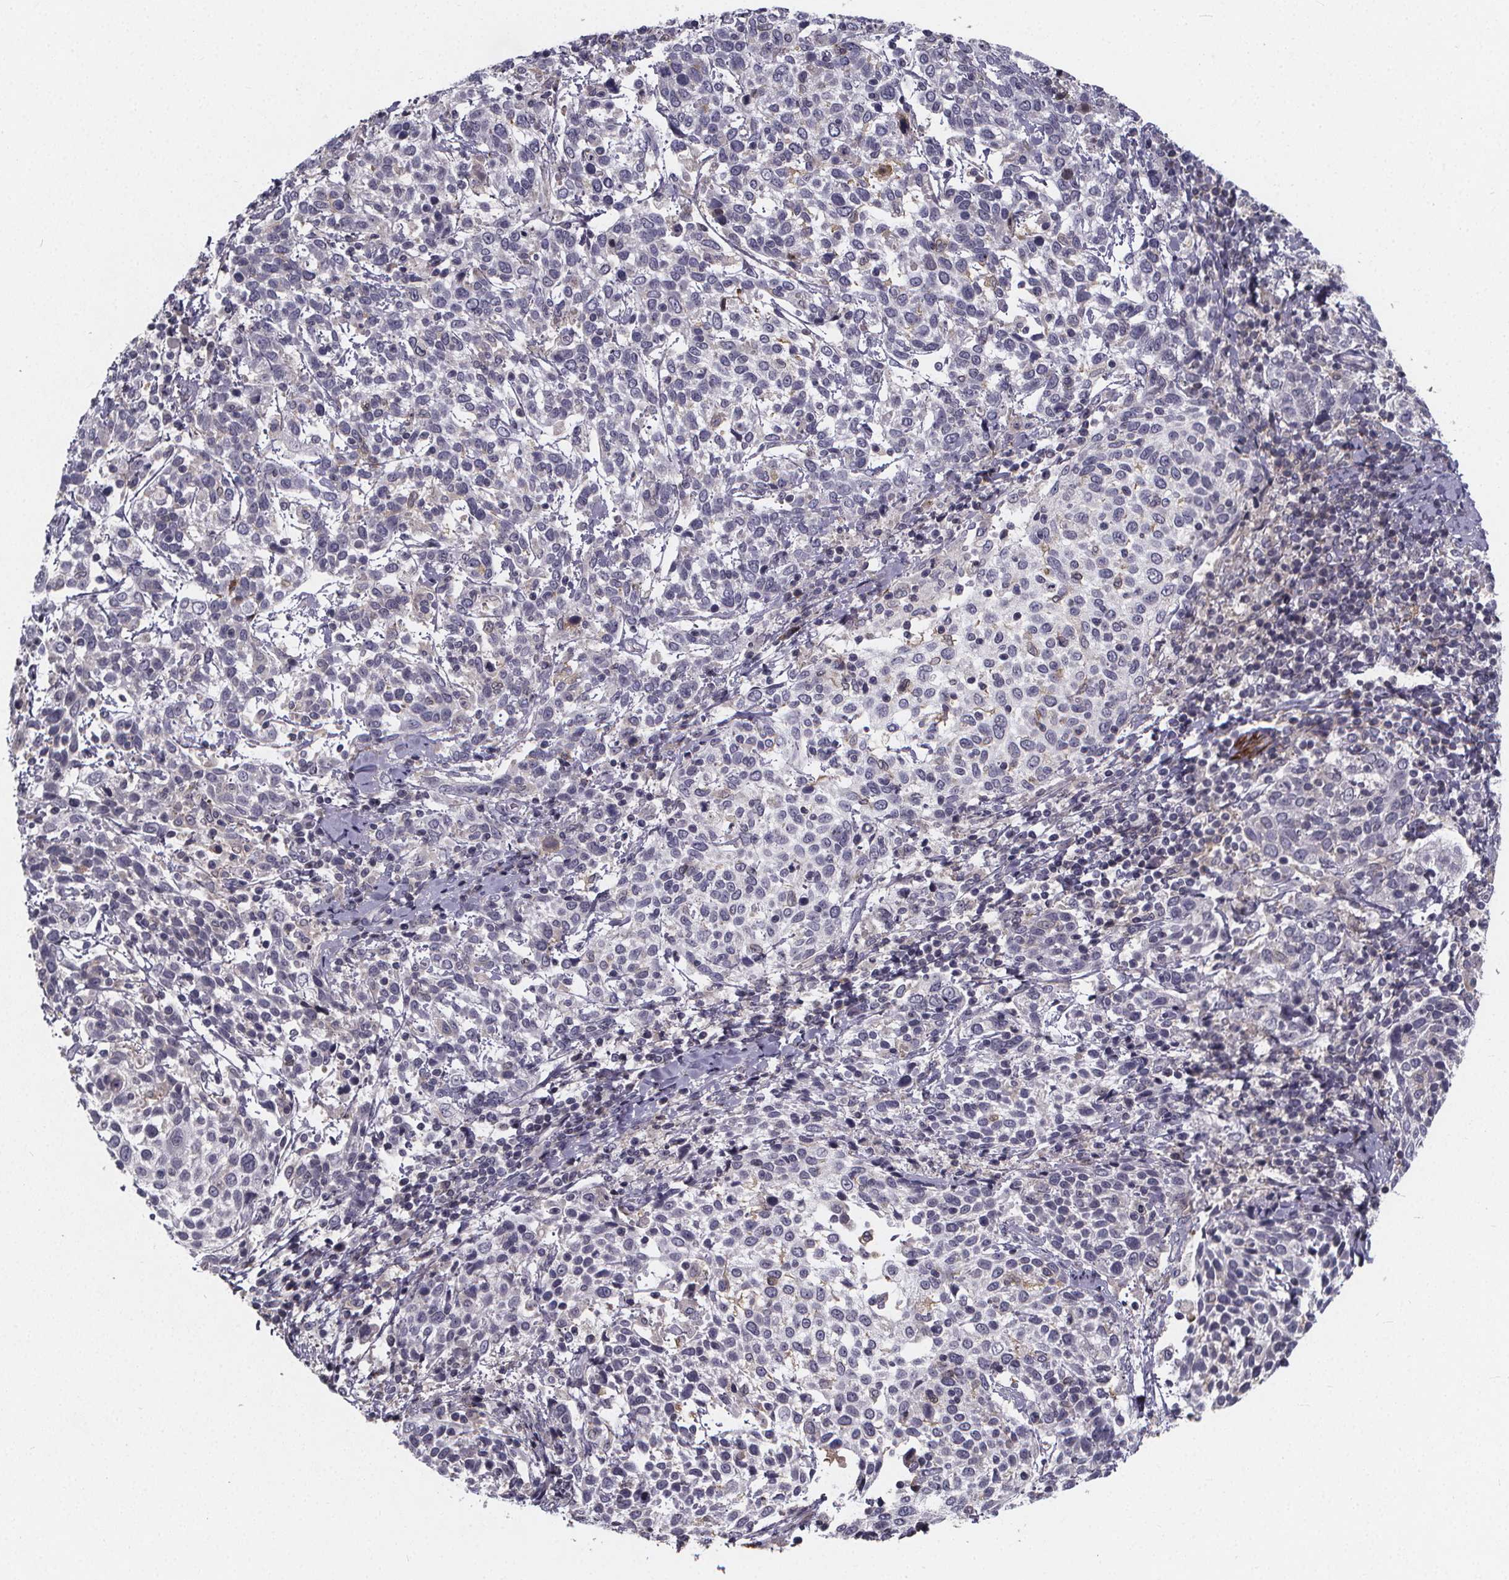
{"staining": {"intensity": "negative", "quantity": "none", "location": "none"}, "tissue": "cervical cancer", "cell_type": "Tumor cells", "image_type": "cancer", "snomed": [{"axis": "morphology", "description": "Squamous cell carcinoma, NOS"}, {"axis": "topography", "description": "Cervix"}], "caption": "Tumor cells are negative for protein expression in human cervical cancer.", "gene": "FBXW2", "patient": {"sex": "female", "age": 61}}